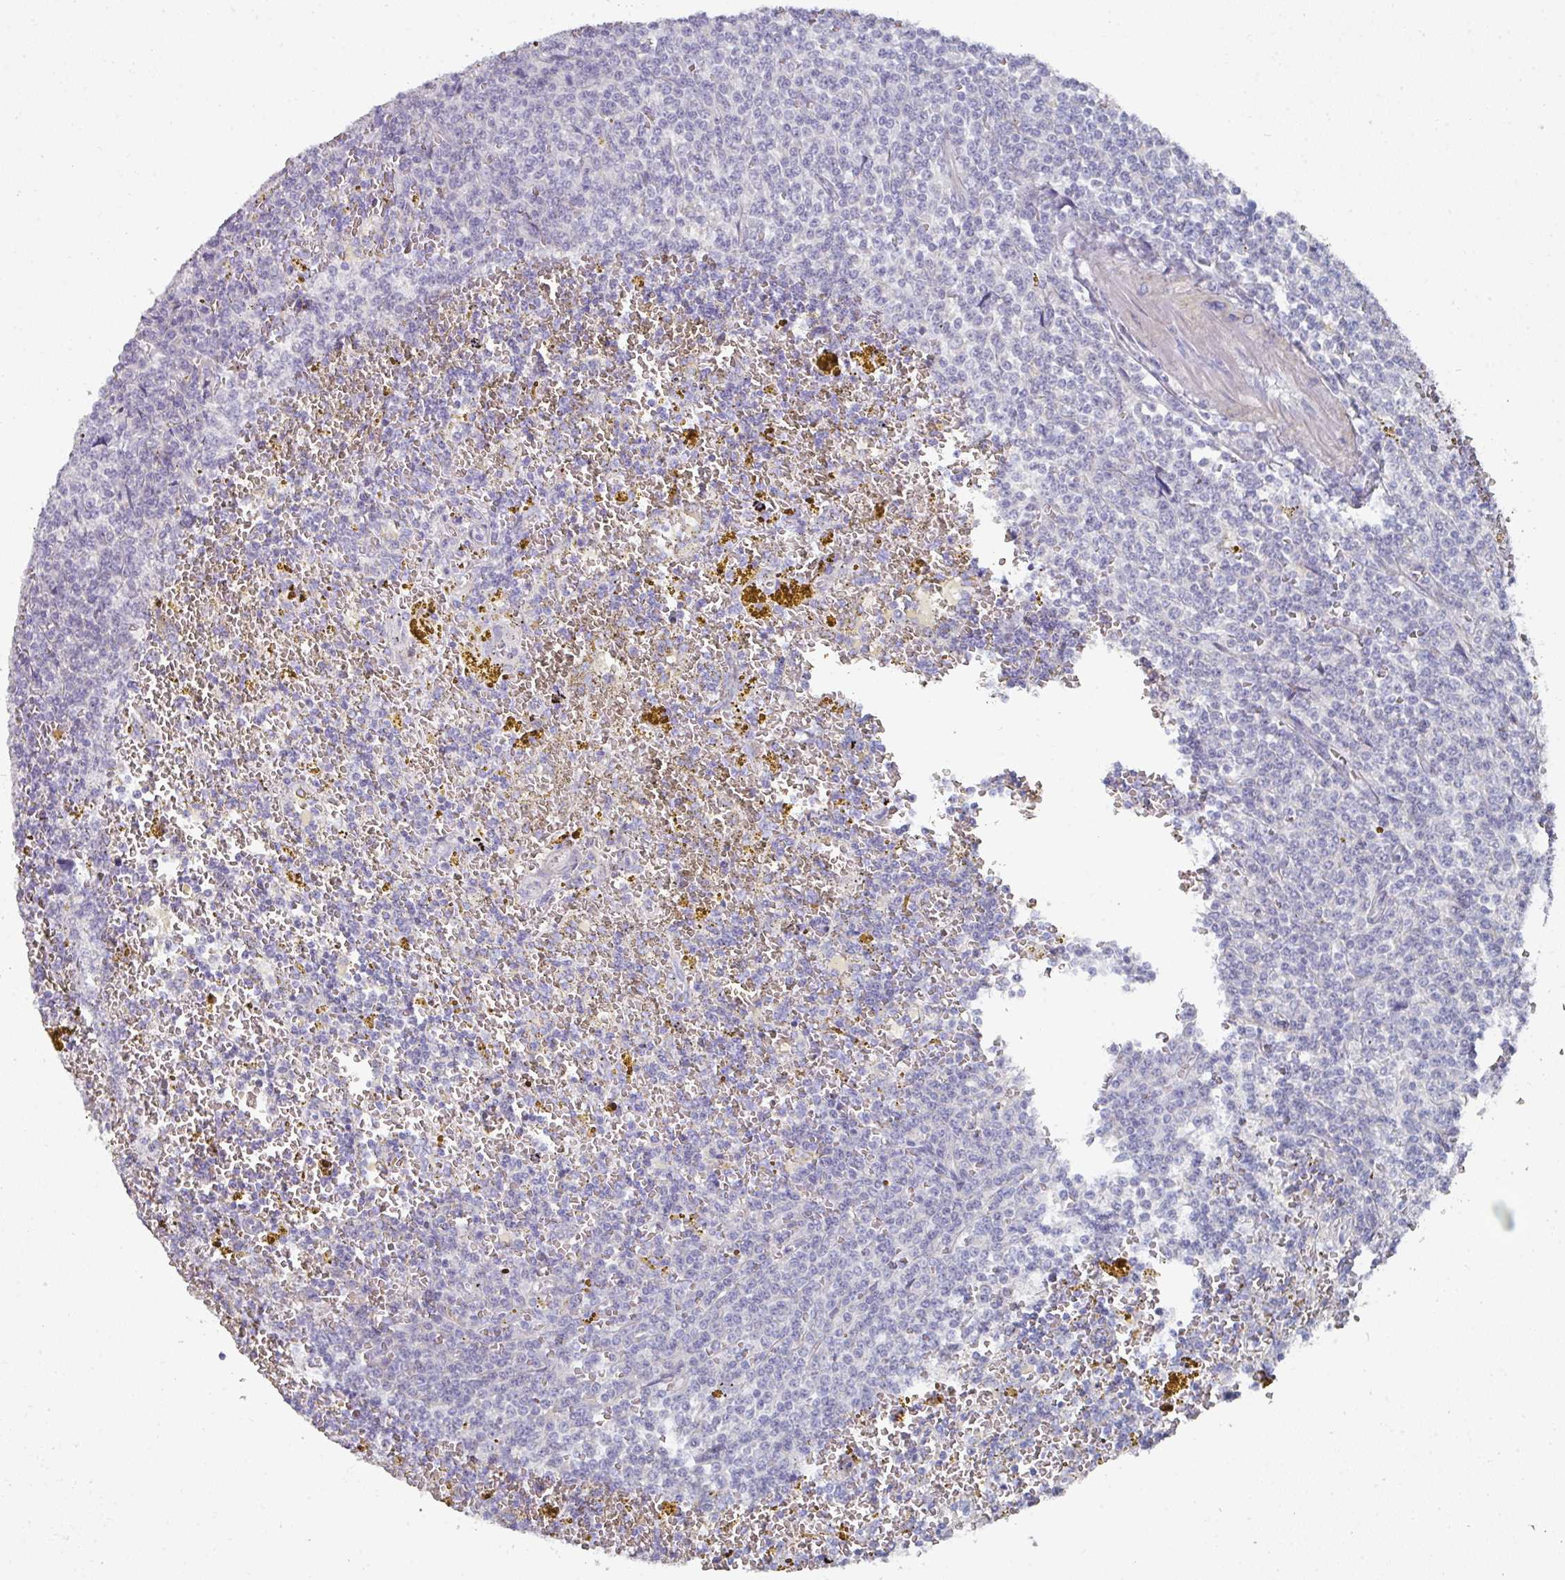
{"staining": {"intensity": "negative", "quantity": "none", "location": "none"}, "tissue": "lymphoma", "cell_type": "Tumor cells", "image_type": "cancer", "snomed": [{"axis": "morphology", "description": "Malignant lymphoma, non-Hodgkin's type, Low grade"}, {"axis": "topography", "description": "Spleen"}, {"axis": "topography", "description": "Lymph node"}], "caption": "The photomicrograph demonstrates no significant expression in tumor cells of malignant lymphoma, non-Hodgkin's type (low-grade).", "gene": "NT5C1A", "patient": {"sex": "female", "age": 66}}